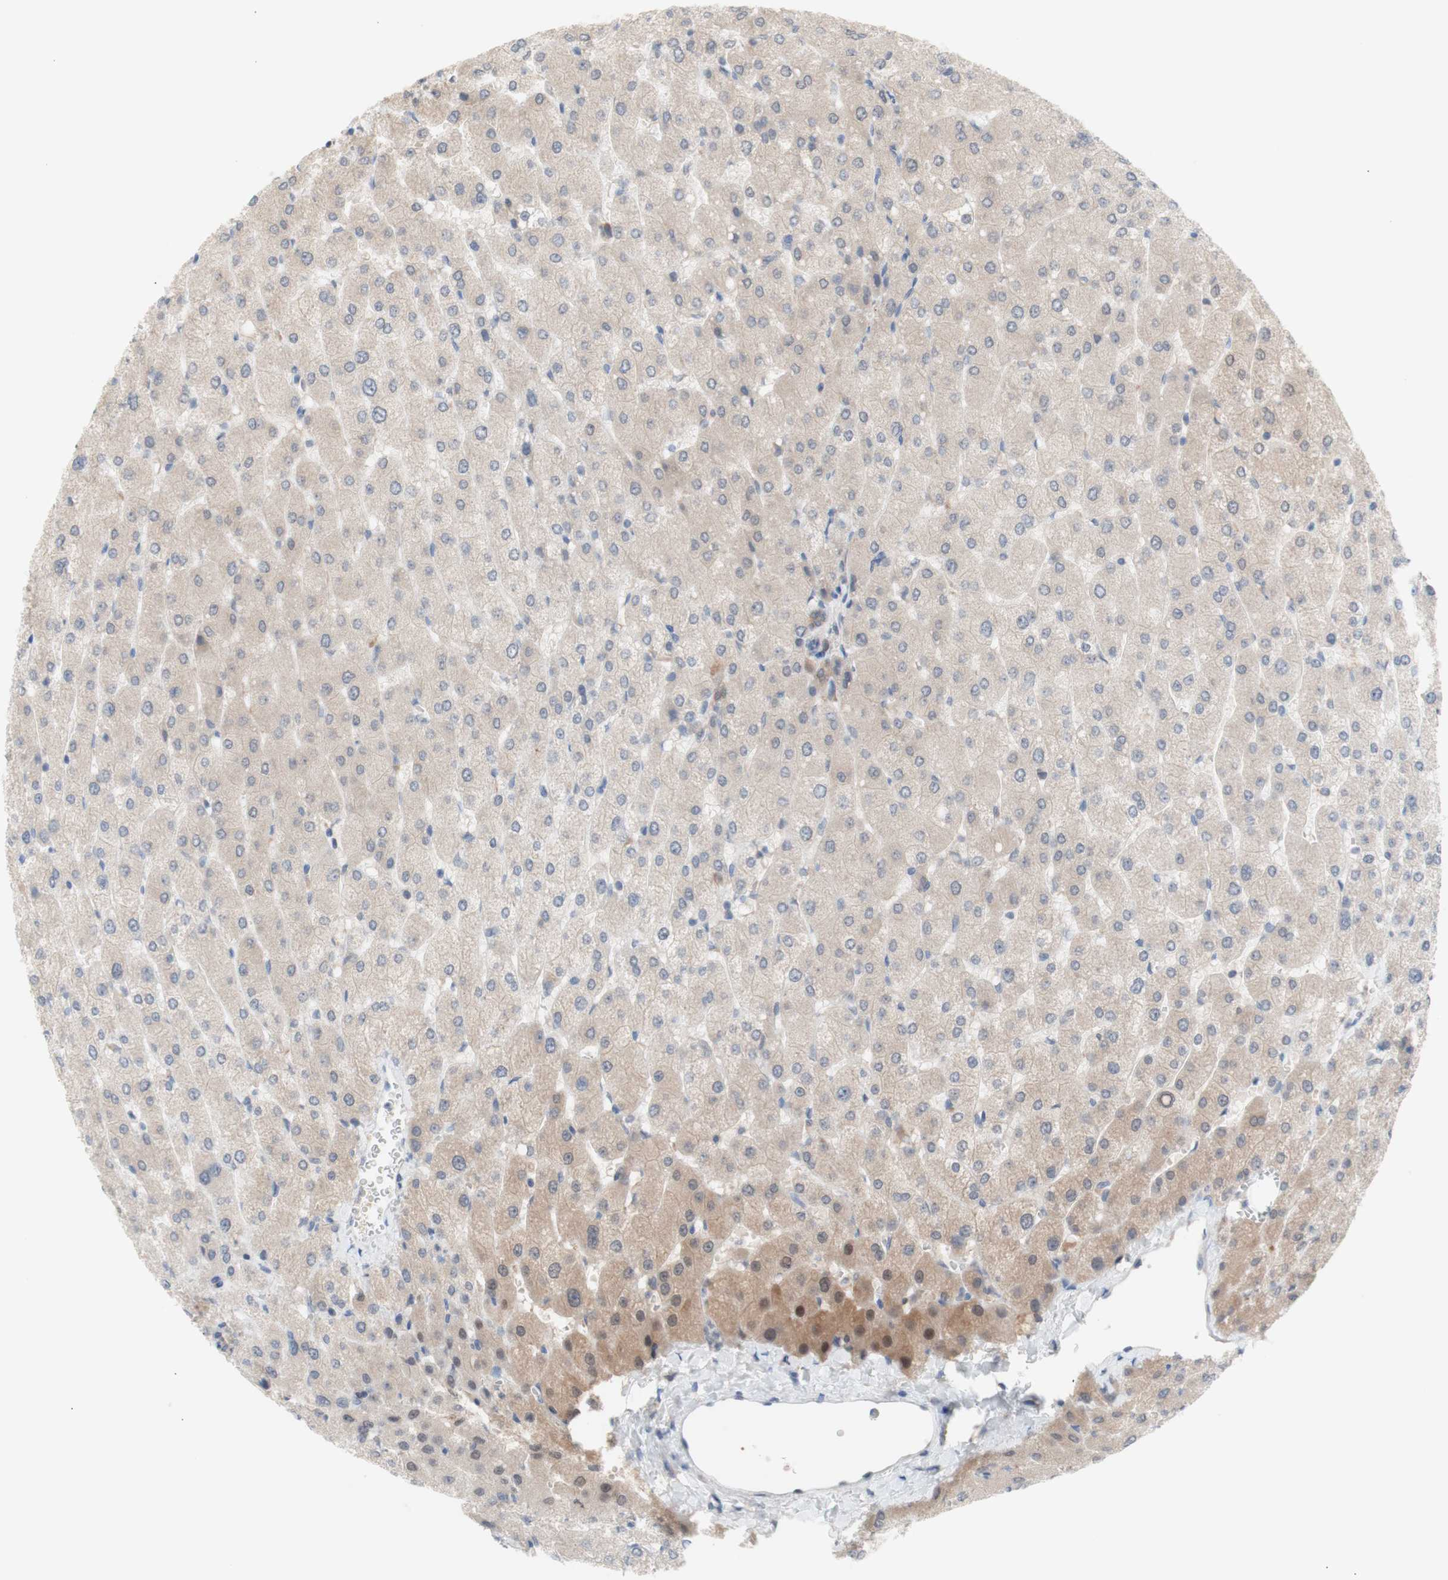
{"staining": {"intensity": "weak", "quantity": ">75%", "location": "cytoplasmic/membranous"}, "tissue": "liver", "cell_type": "Cholangiocytes", "image_type": "normal", "snomed": [{"axis": "morphology", "description": "Normal tissue, NOS"}, {"axis": "topography", "description": "Liver"}], "caption": "Liver stained with DAB (3,3'-diaminobenzidine) immunohistochemistry reveals low levels of weak cytoplasmic/membranous expression in approximately >75% of cholangiocytes.", "gene": "PRMT5", "patient": {"sex": "male", "age": 55}}